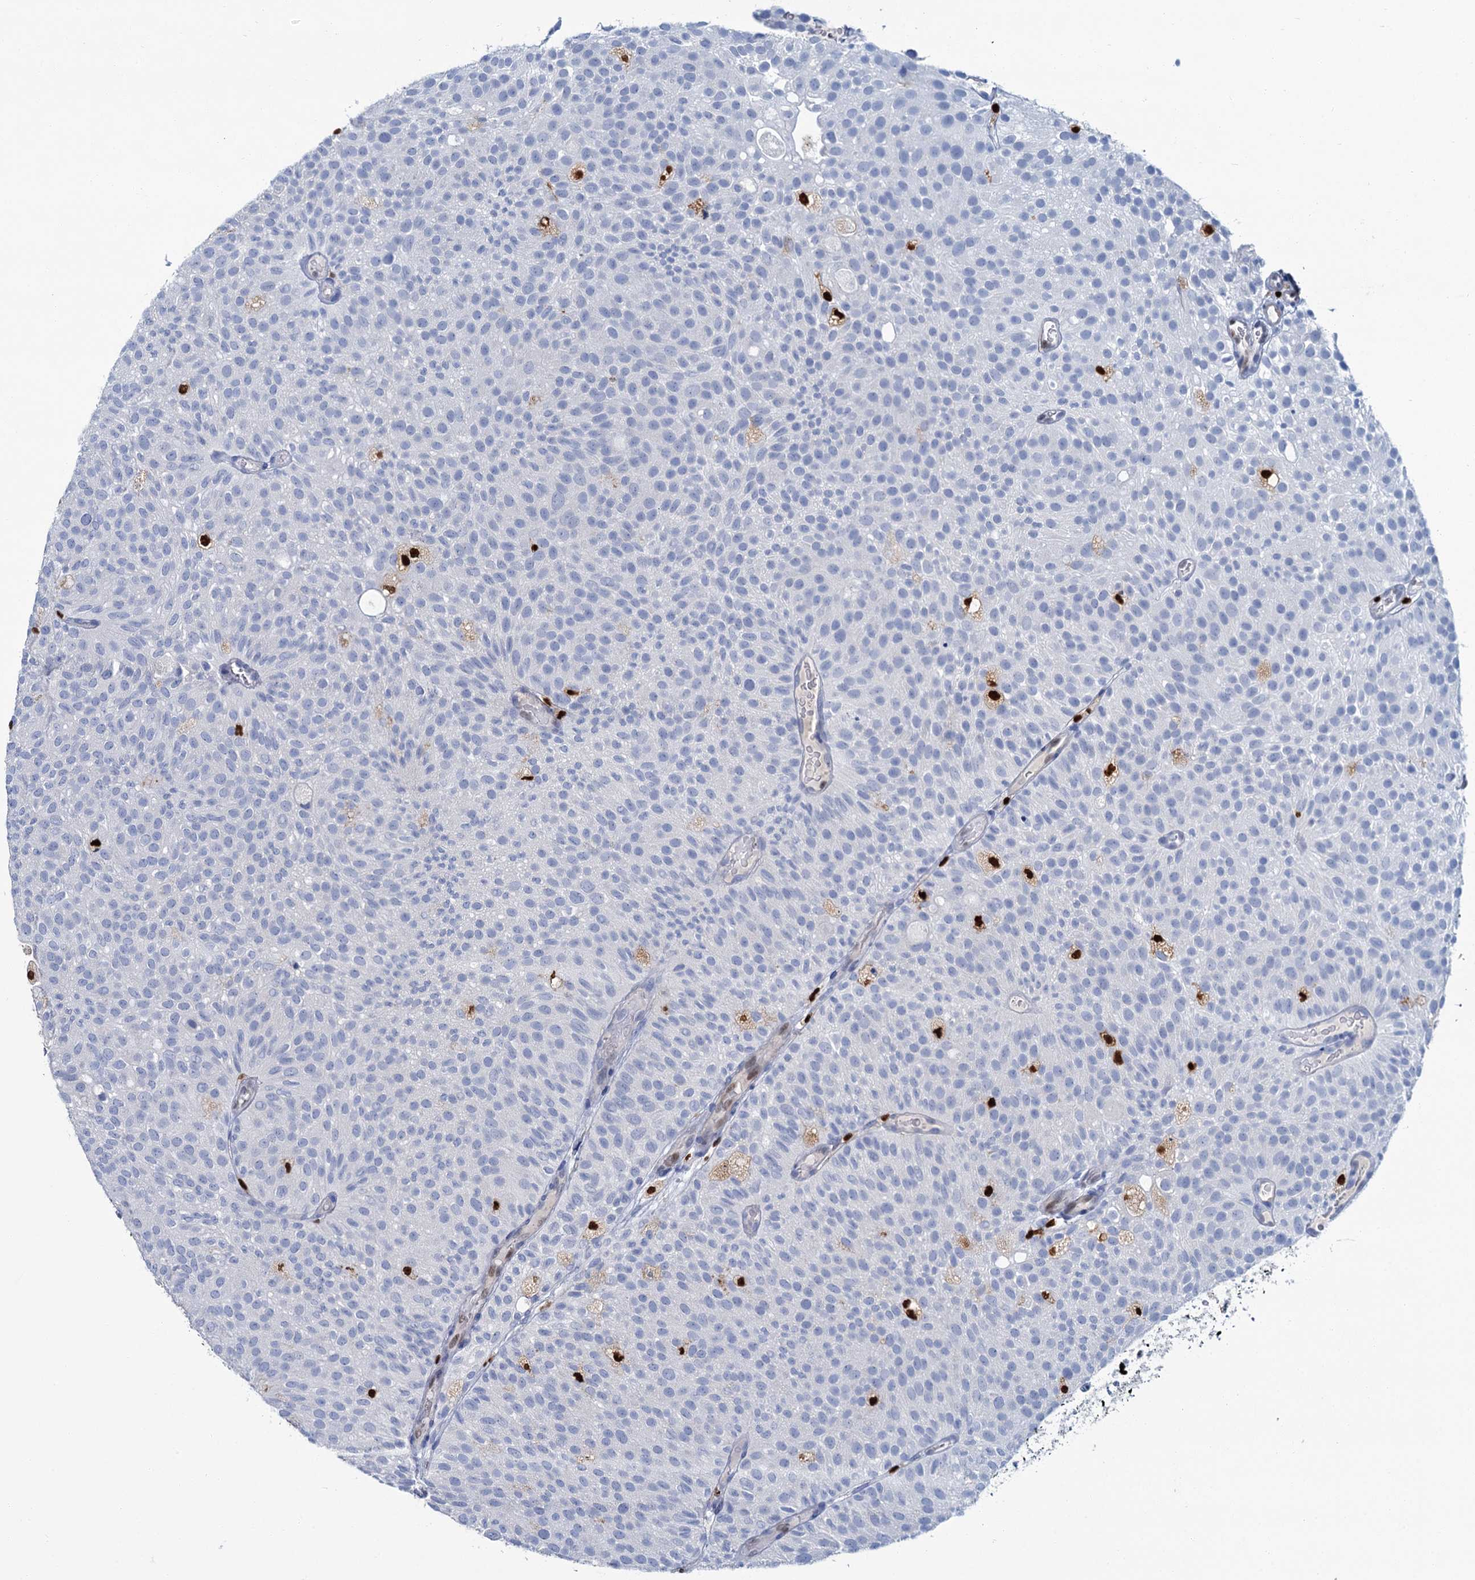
{"staining": {"intensity": "negative", "quantity": "none", "location": "none"}, "tissue": "urothelial cancer", "cell_type": "Tumor cells", "image_type": "cancer", "snomed": [{"axis": "morphology", "description": "Urothelial carcinoma, Low grade"}, {"axis": "topography", "description": "Urinary bladder"}], "caption": "This photomicrograph is of urothelial cancer stained with immunohistochemistry to label a protein in brown with the nuclei are counter-stained blue. There is no positivity in tumor cells.", "gene": "CELF2", "patient": {"sex": "male", "age": 78}}